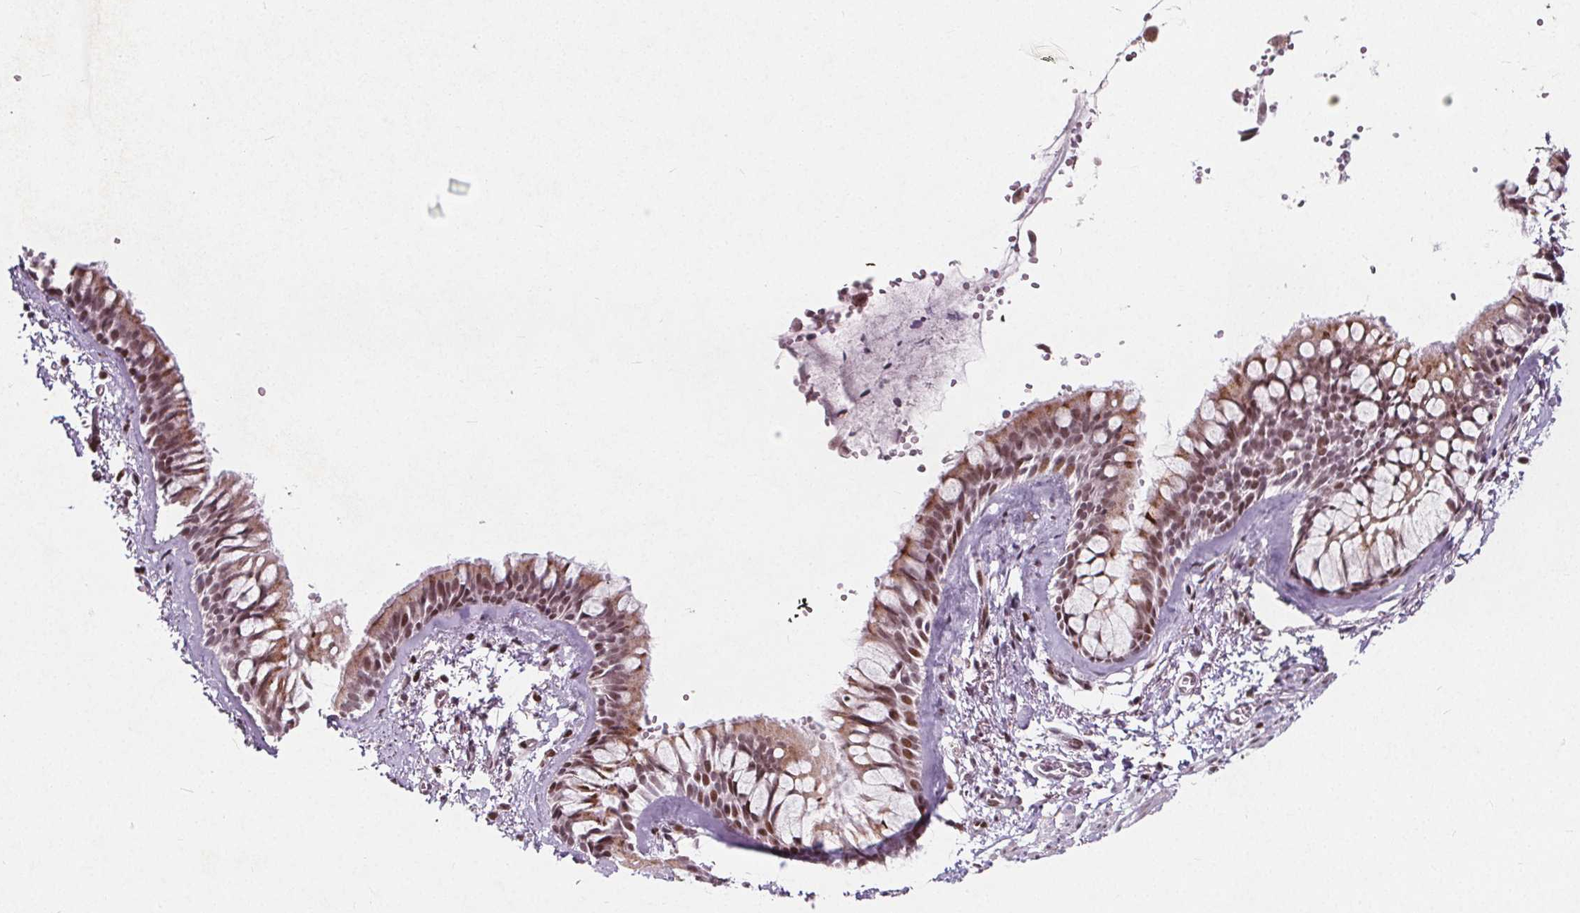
{"staining": {"intensity": "moderate", "quantity": "25%-75%", "location": "cytoplasmic/membranous,nuclear"}, "tissue": "bronchus", "cell_type": "Respiratory epithelial cells", "image_type": "normal", "snomed": [{"axis": "morphology", "description": "Normal tissue, NOS"}, {"axis": "topography", "description": "Bronchus"}], "caption": "Brown immunohistochemical staining in unremarkable bronchus exhibits moderate cytoplasmic/membranous,nuclear expression in approximately 25%-75% of respiratory epithelial cells. (Stains: DAB in brown, nuclei in blue, Microscopy: brightfield microscopy at high magnification).", "gene": "TAF6L", "patient": {"sex": "female", "age": 59}}